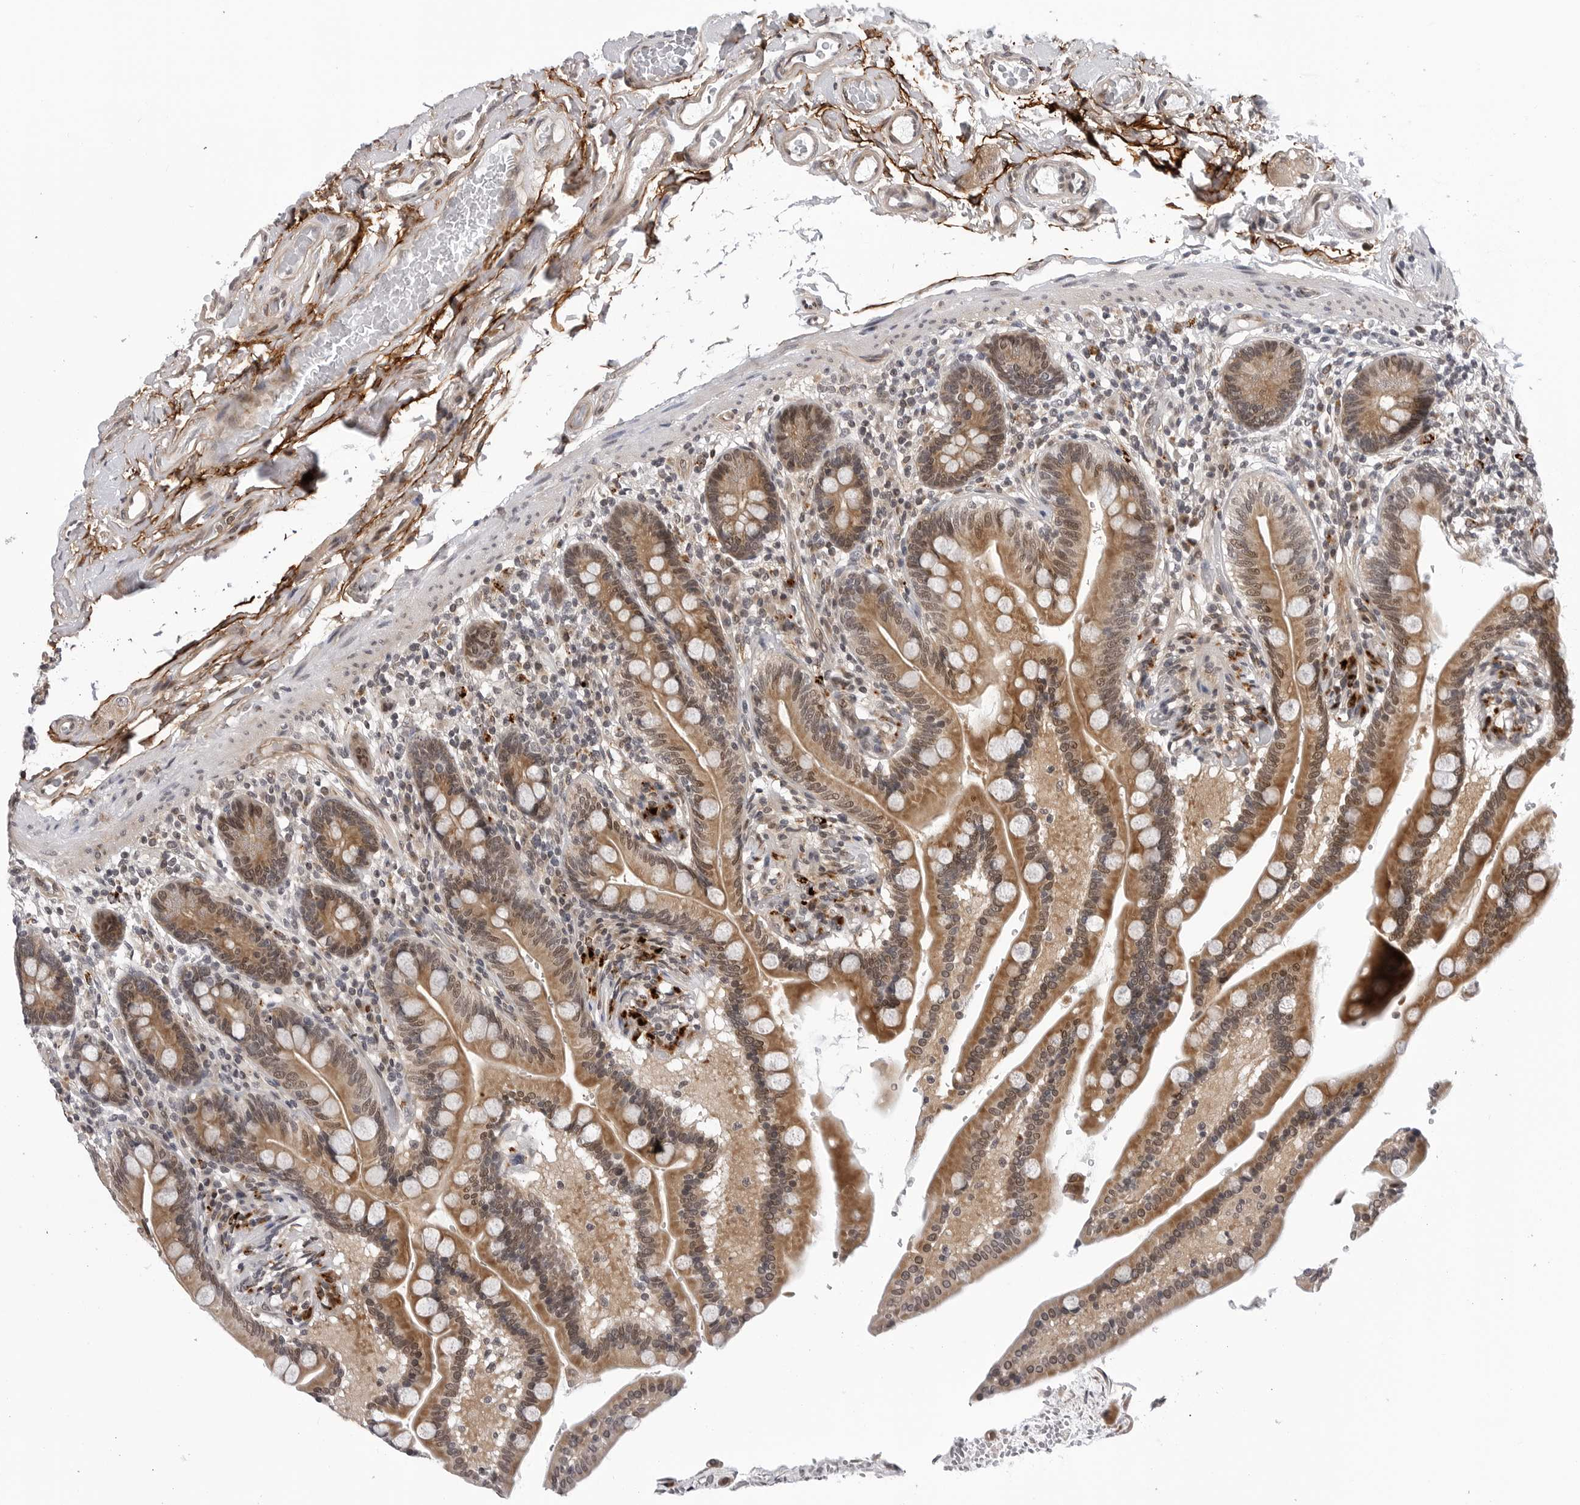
{"staining": {"intensity": "weak", "quantity": ">75%", "location": "cytoplasmic/membranous"}, "tissue": "colon", "cell_type": "Endothelial cells", "image_type": "normal", "snomed": [{"axis": "morphology", "description": "Normal tissue, NOS"}, {"axis": "topography", "description": "Smooth muscle"}, {"axis": "topography", "description": "Colon"}], "caption": "The immunohistochemical stain labels weak cytoplasmic/membranous positivity in endothelial cells of unremarkable colon. (DAB = brown stain, brightfield microscopy at high magnification).", "gene": "KIAA1614", "patient": {"sex": "male", "age": 73}}